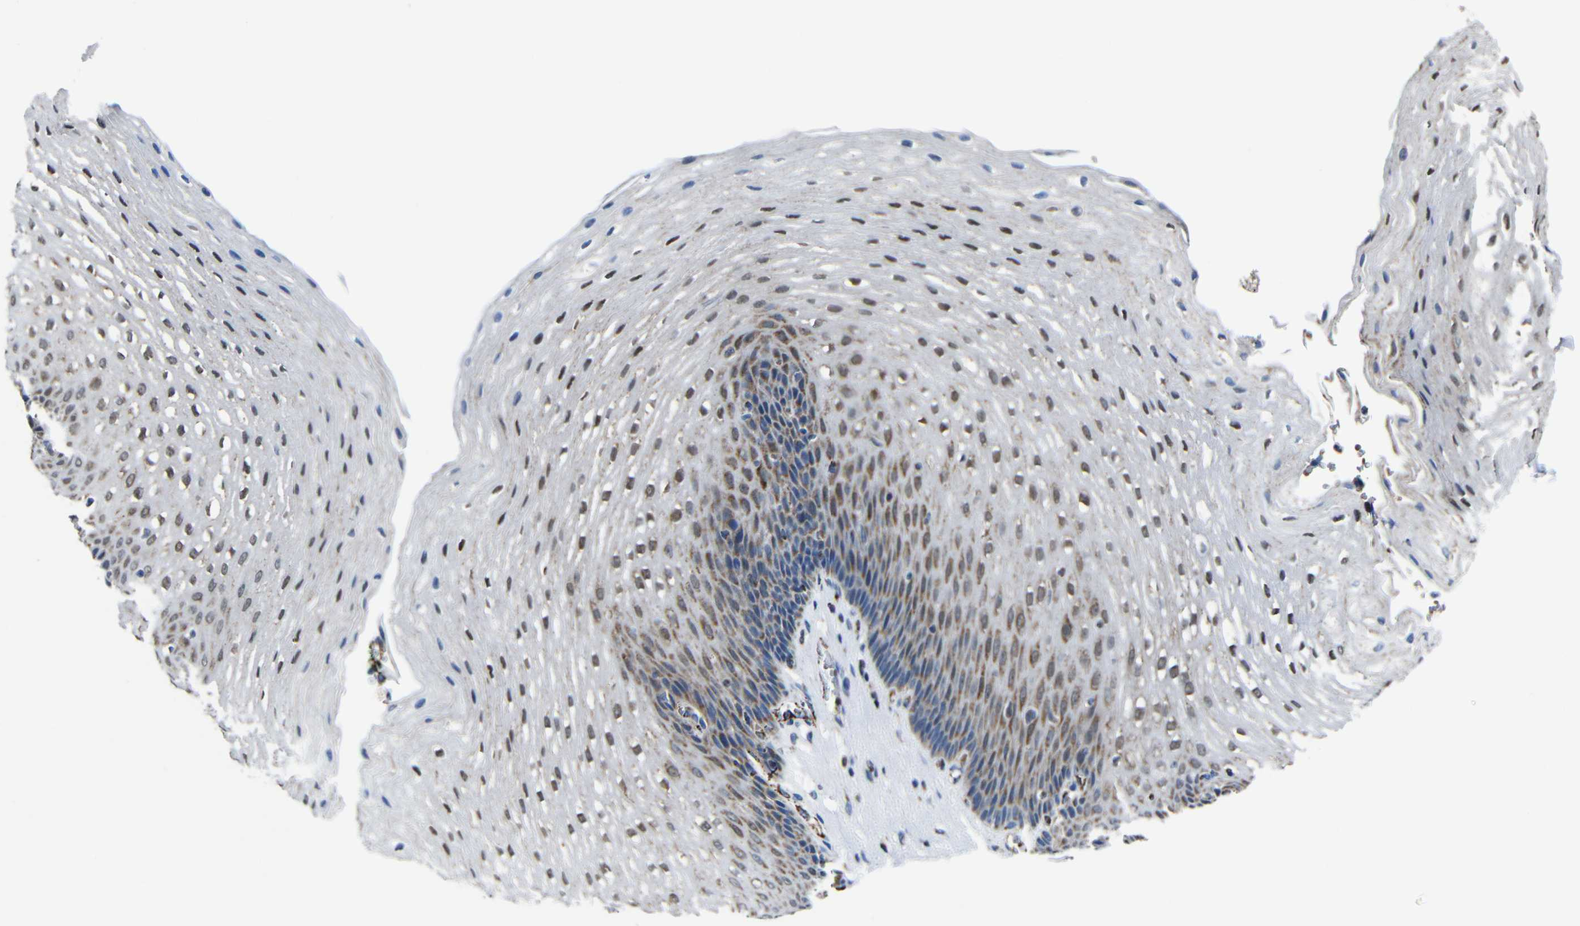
{"staining": {"intensity": "moderate", "quantity": "<25%", "location": "cytoplasmic/membranous,nuclear"}, "tissue": "esophagus", "cell_type": "Squamous epithelial cells", "image_type": "normal", "snomed": [{"axis": "morphology", "description": "Normal tissue, NOS"}, {"axis": "topography", "description": "Esophagus"}], "caption": "High-magnification brightfield microscopy of unremarkable esophagus stained with DAB (3,3'-diaminobenzidine) (brown) and counterstained with hematoxylin (blue). squamous epithelial cells exhibit moderate cytoplasmic/membranous,nuclear staining is present in approximately<25% of cells.", "gene": "CA5B", "patient": {"sex": "male", "age": 48}}